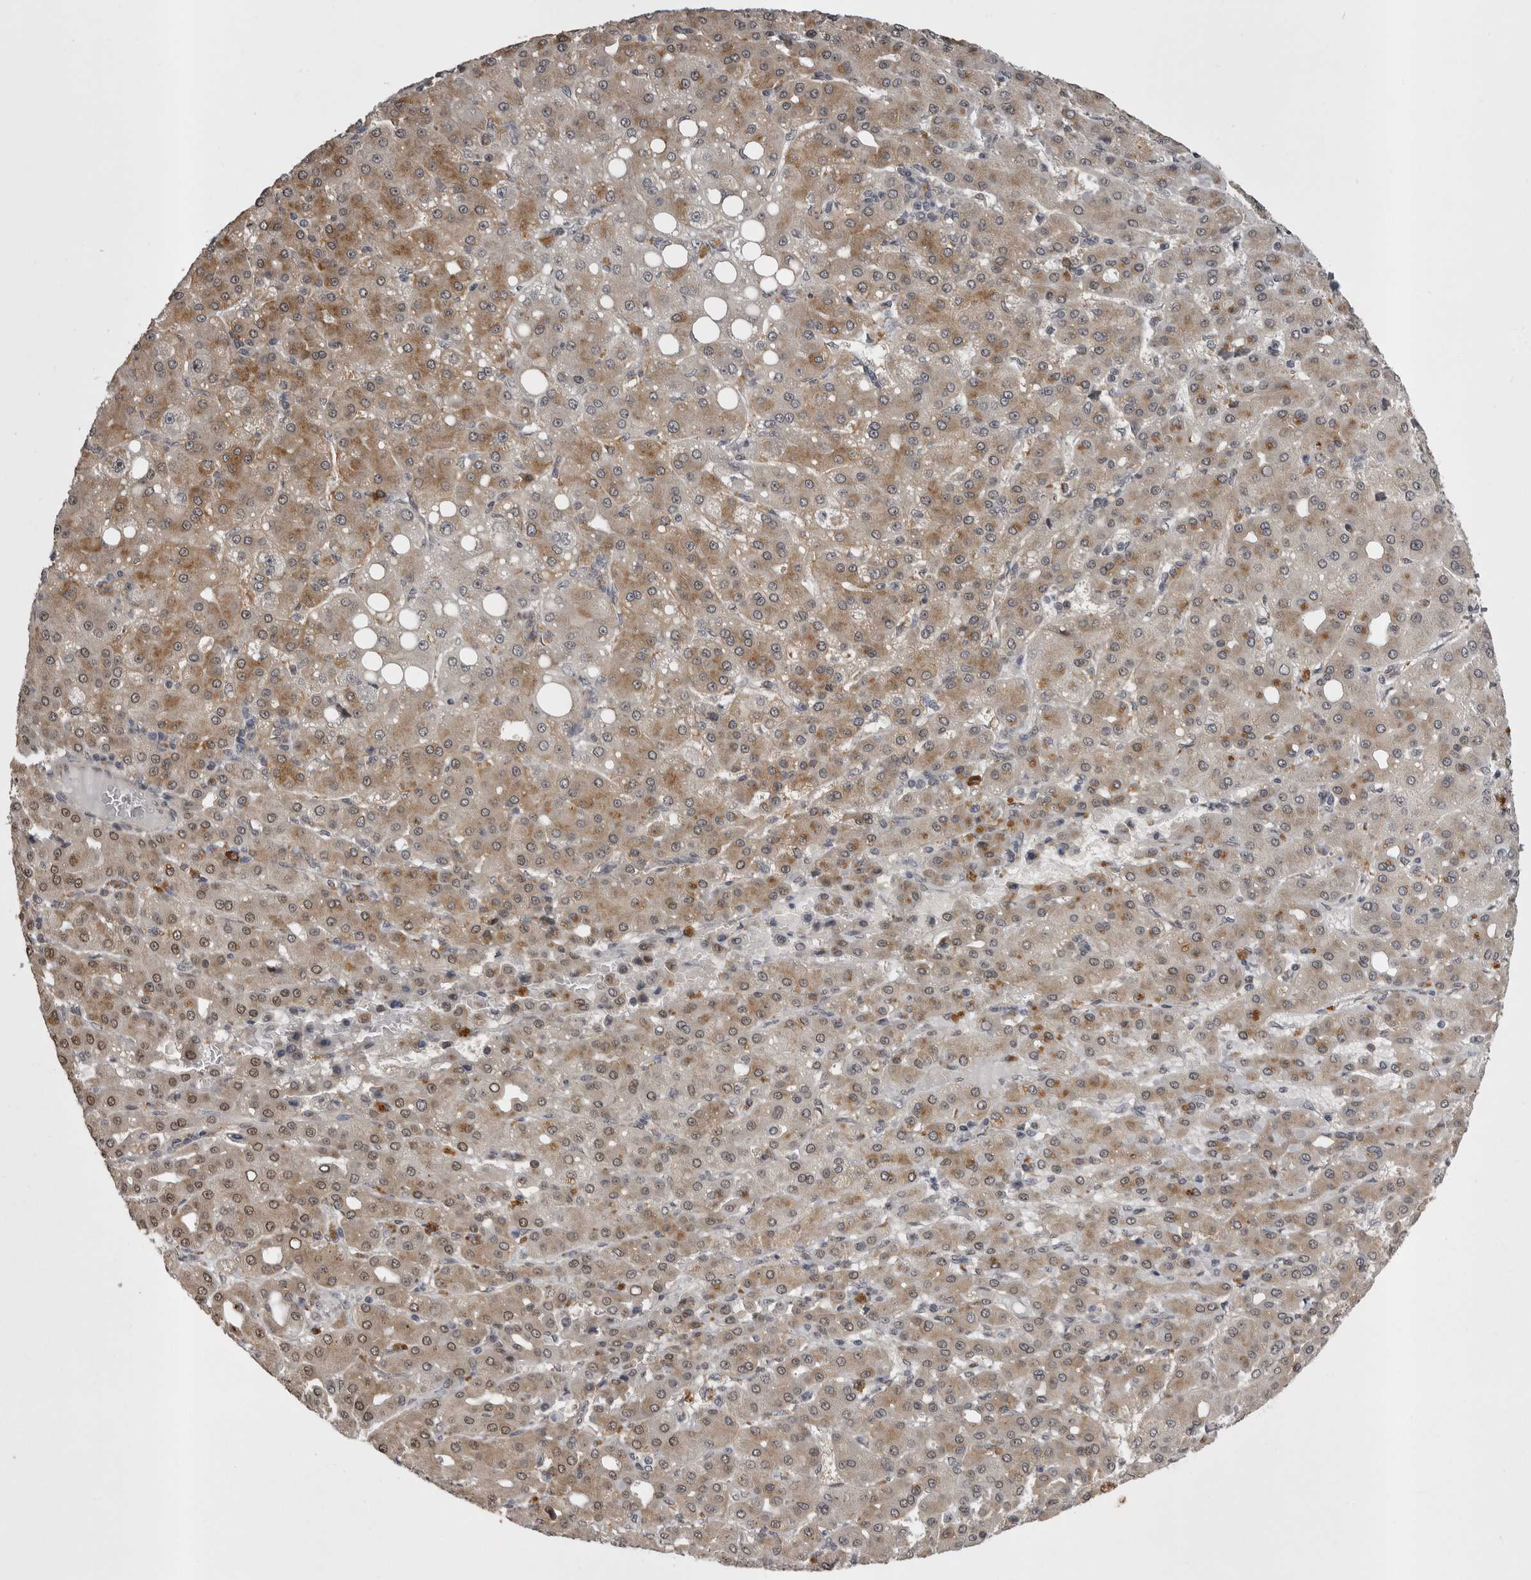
{"staining": {"intensity": "moderate", "quantity": ">75%", "location": "cytoplasmic/membranous,nuclear"}, "tissue": "liver cancer", "cell_type": "Tumor cells", "image_type": "cancer", "snomed": [{"axis": "morphology", "description": "Carcinoma, Hepatocellular, NOS"}, {"axis": "topography", "description": "Liver"}], "caption": "The histopathology image displays staining of hepatocellular carcinoma (liver), revealing moderate cytoplasmic/membranous and nuclear protein positivity (brown color) within tumor cells. Immunohistochemistry (ihc) stains the protein in brown and the nuclei are stained blue.", "gene": "SNX16", "patient": {"sex": "male", "age": 65}}